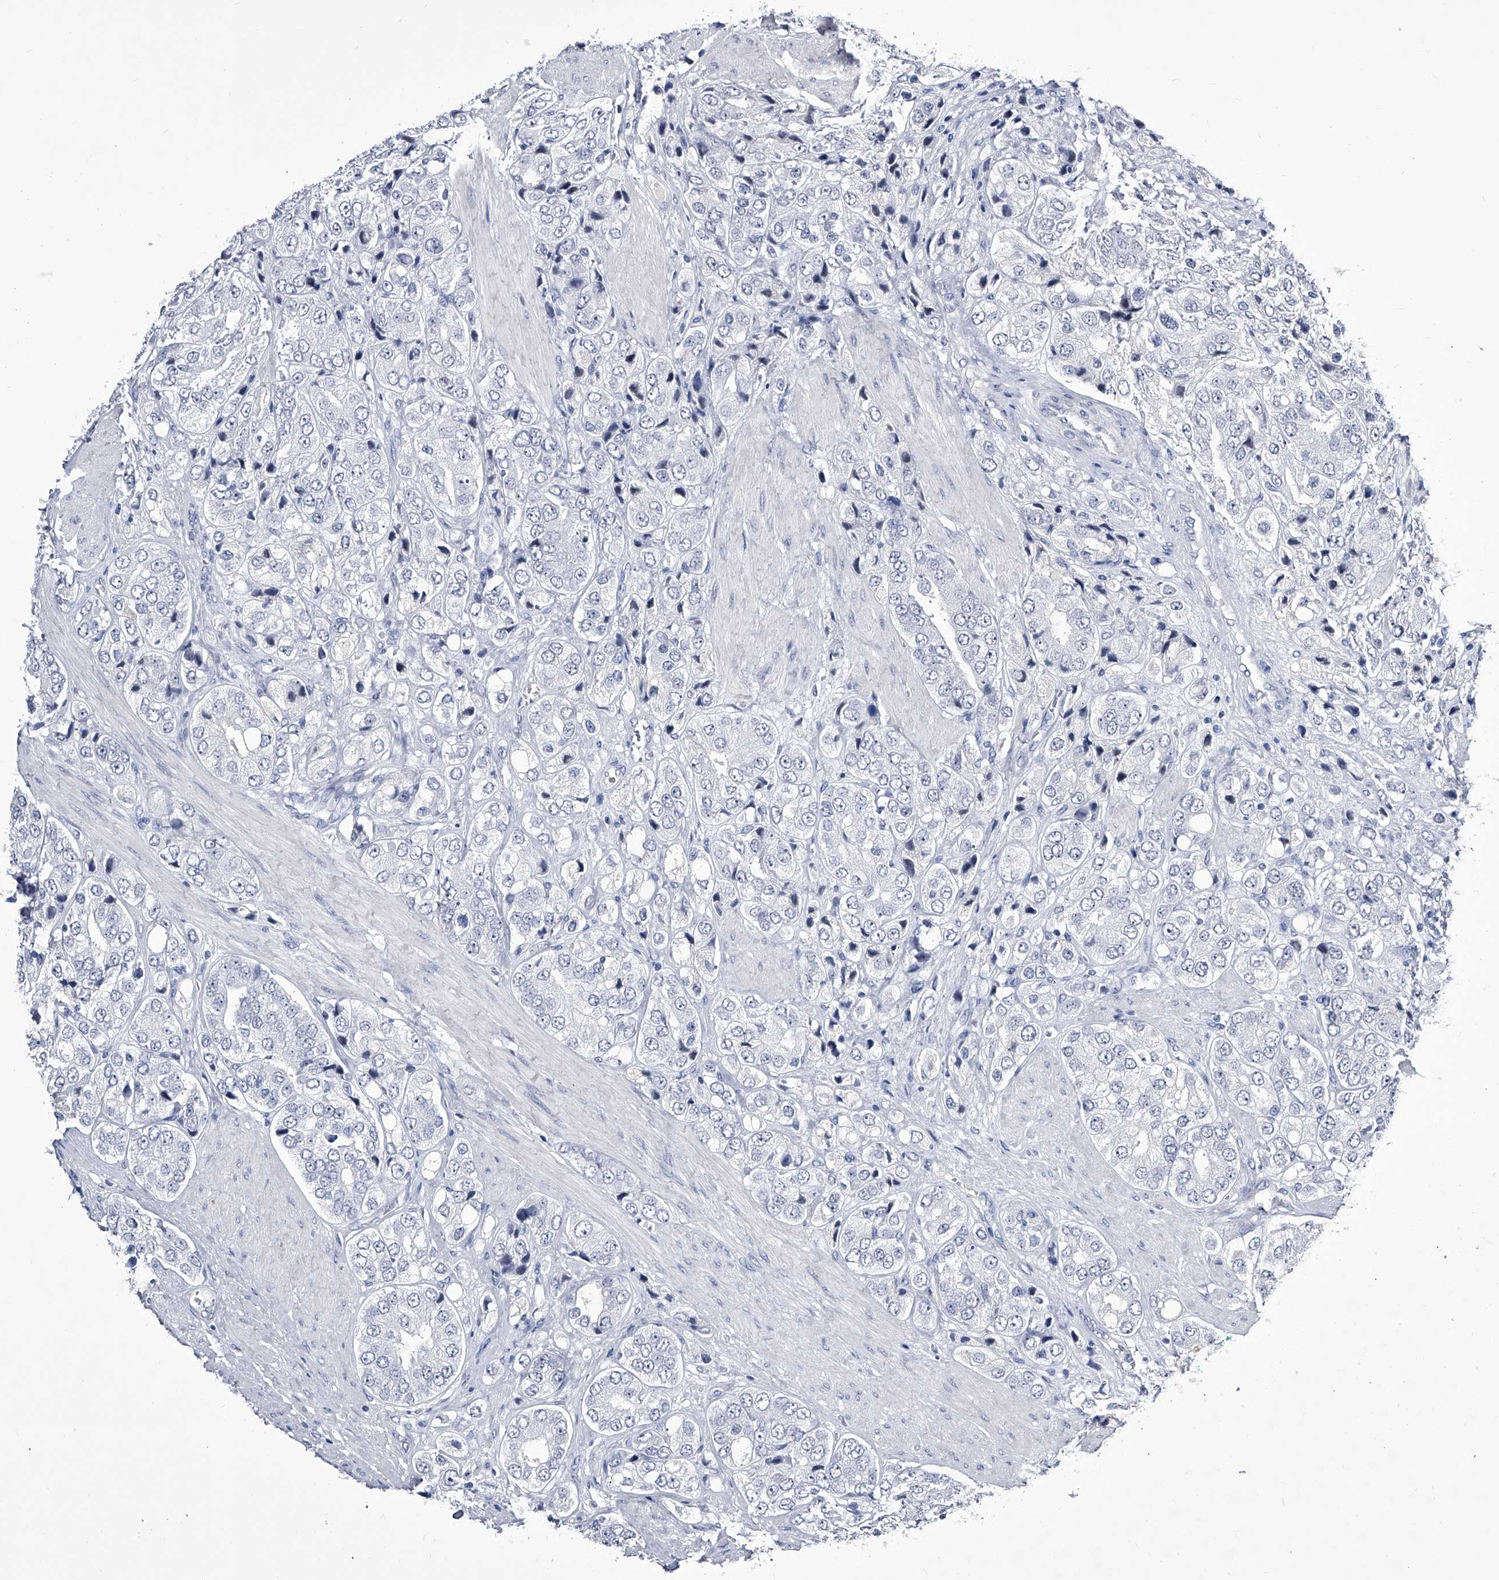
{"staining": {"intensity": "negative", "quantity": "none", "location": "none"}, "tissue": "prostate cancer", "cell_type": "Tumor cells", "image_type": "cancer", "snomed": [{"axis": "morphology", "description": "Adenocarcinoma, High grade"}, {"axis": "topography", "description": "Prostate"}], "caption": "Immunohistochemical staining of human prostate cancer exhibits no significant staining in tumor cells.", "gene": "CRISP2", "patient": {"sex": "male", "age": 50}}